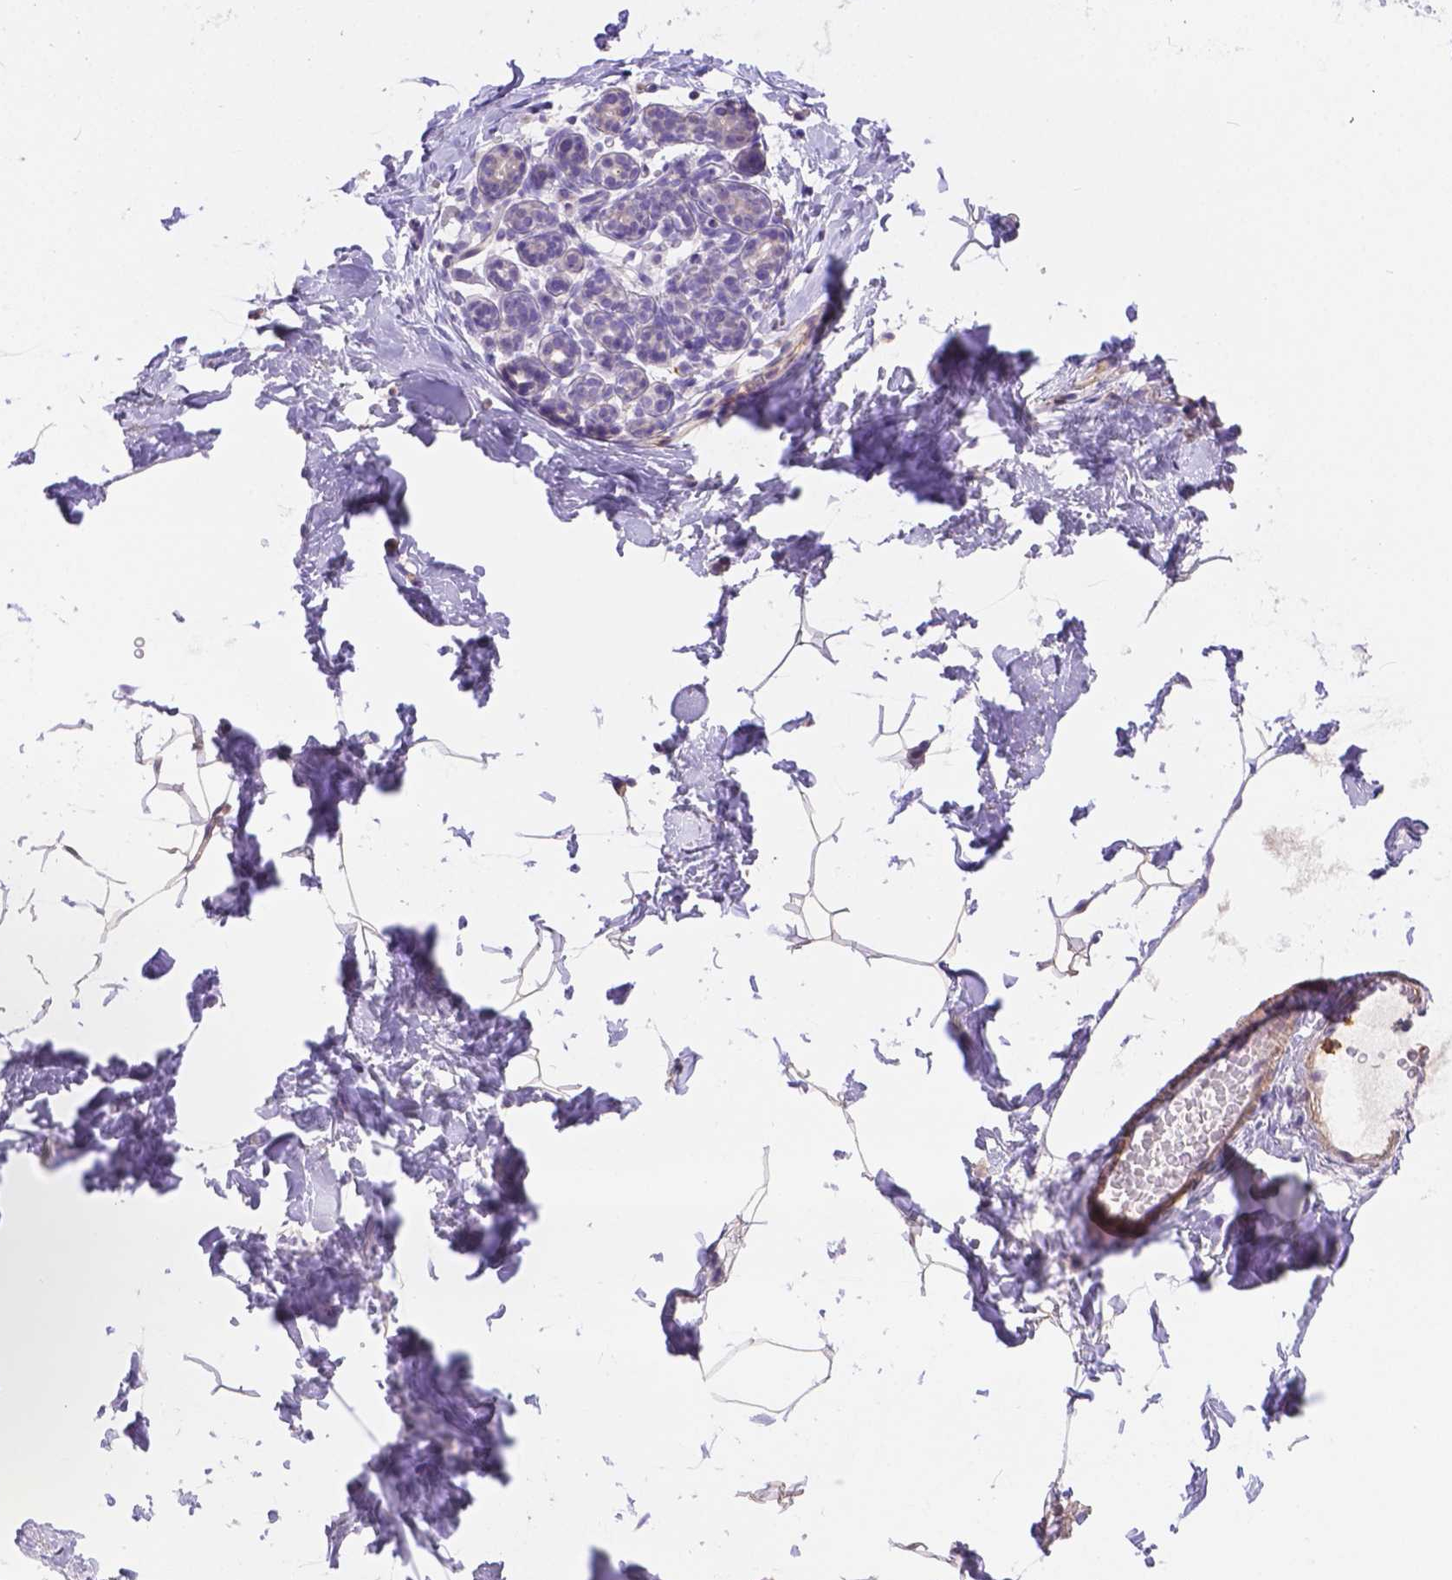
{"staining": {"intensity": "negative", "quantity": "none", "location": "none"}, "tissue": "breast", "cell_type": "Adipocytes", "image_type": "normal", "snomed": [{"axis": "morphology", "description": "Normal tissue, NOS"}, {"axis": "topography", "description": "Breast"}], "caption": "This is a micrograph of IHC staining of normal breast, which shows no staining in adipocytes. Nuclei are stained in blue.", "gene": "NXPE2", "patient": {"sex": "female", "age": 32}}